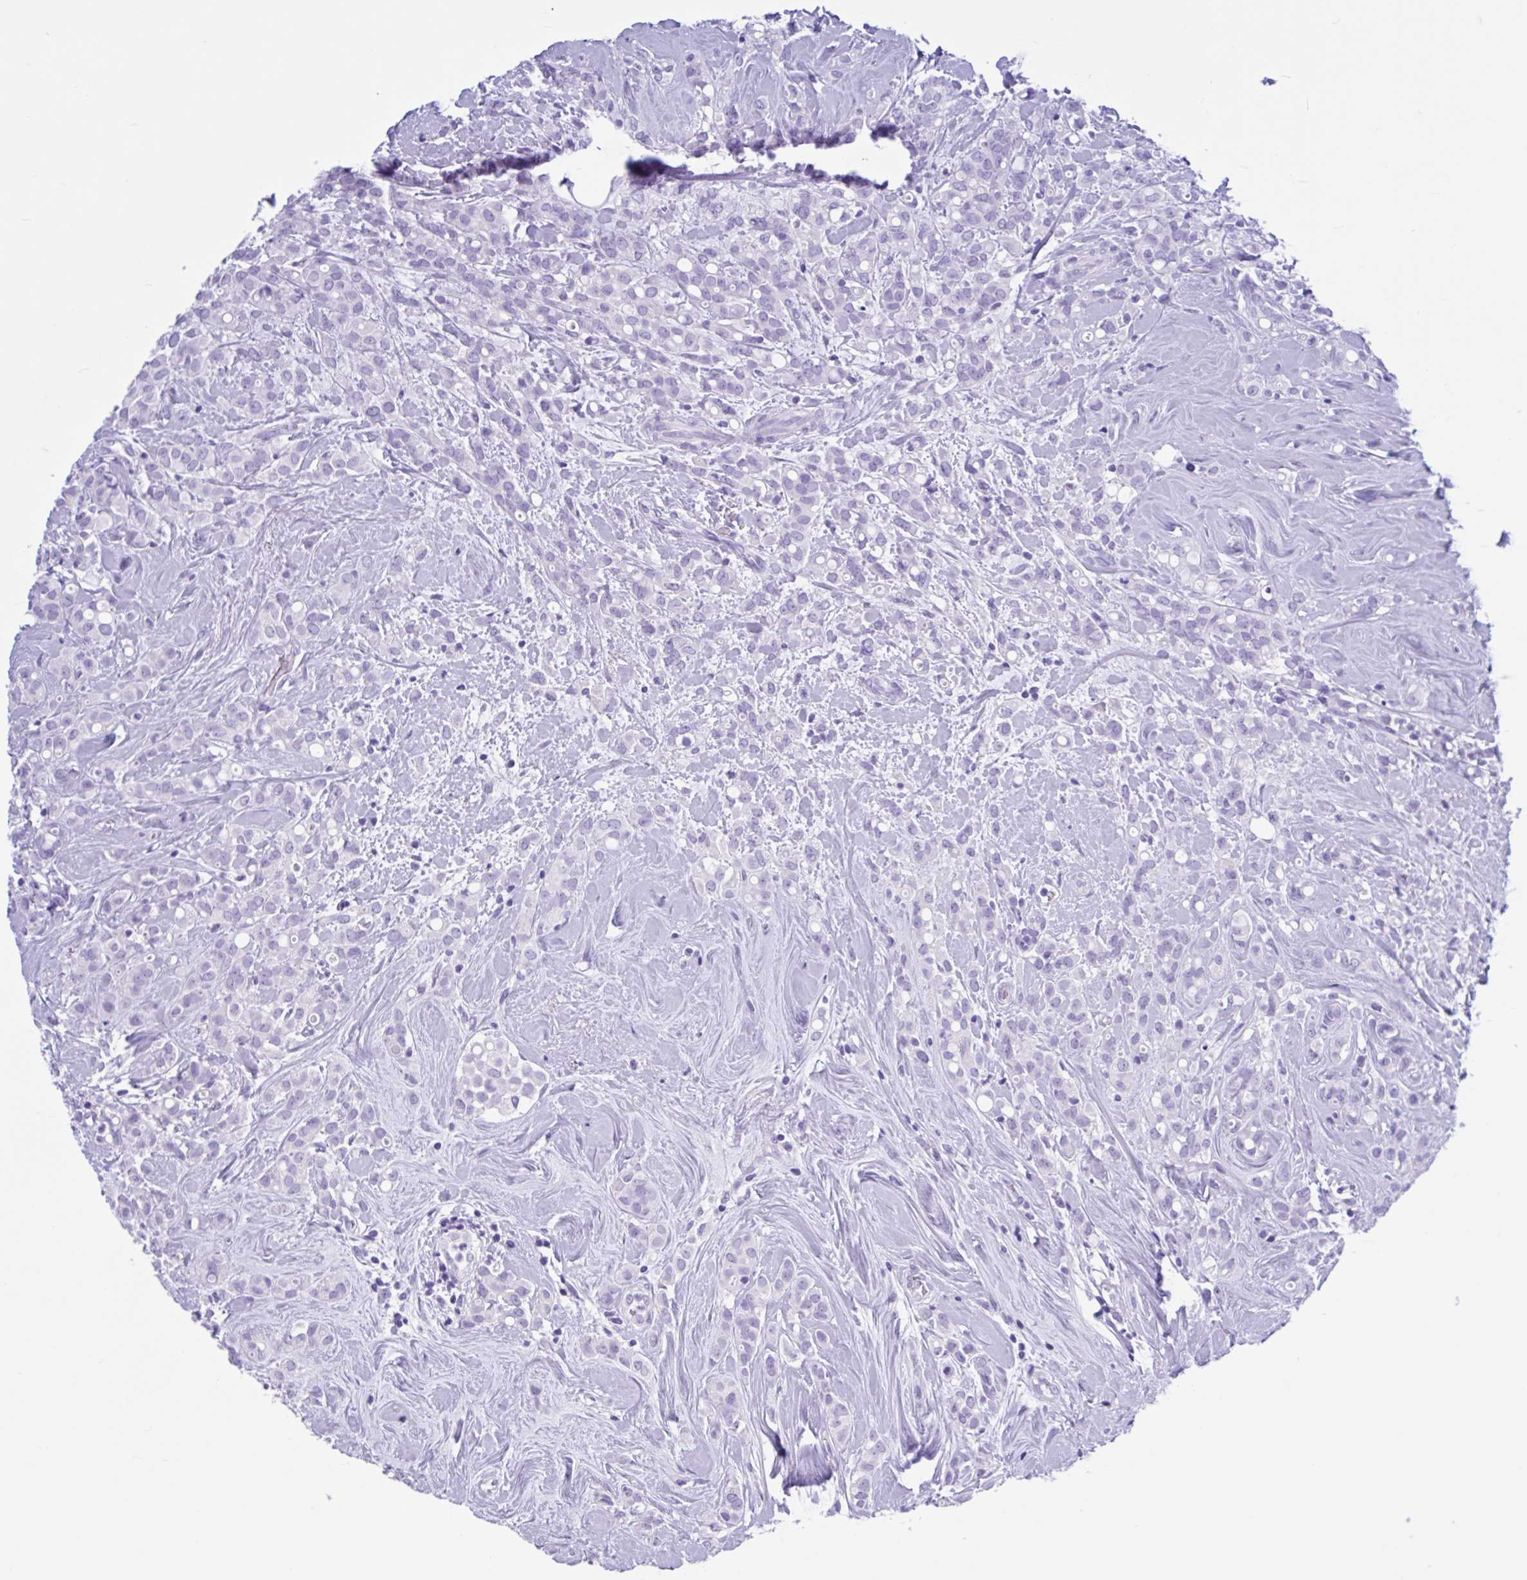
{"staining": {"intensity": "negative", "quantity": "none", "location": "none"}, "tissue": "breast cancer", "cell_type": "Tumor cells", "image_type": "cancer", "snomed": [{"axis": "morphology", "description": "Lobular carcinoma"}, {"axis": "topography", "description": "Breast"}], "caption": "Tumor cells are negative for brown protein staining in breast cancer.", "gene": "OR4N4", "patient": {"sex": "female", "age": 68}}